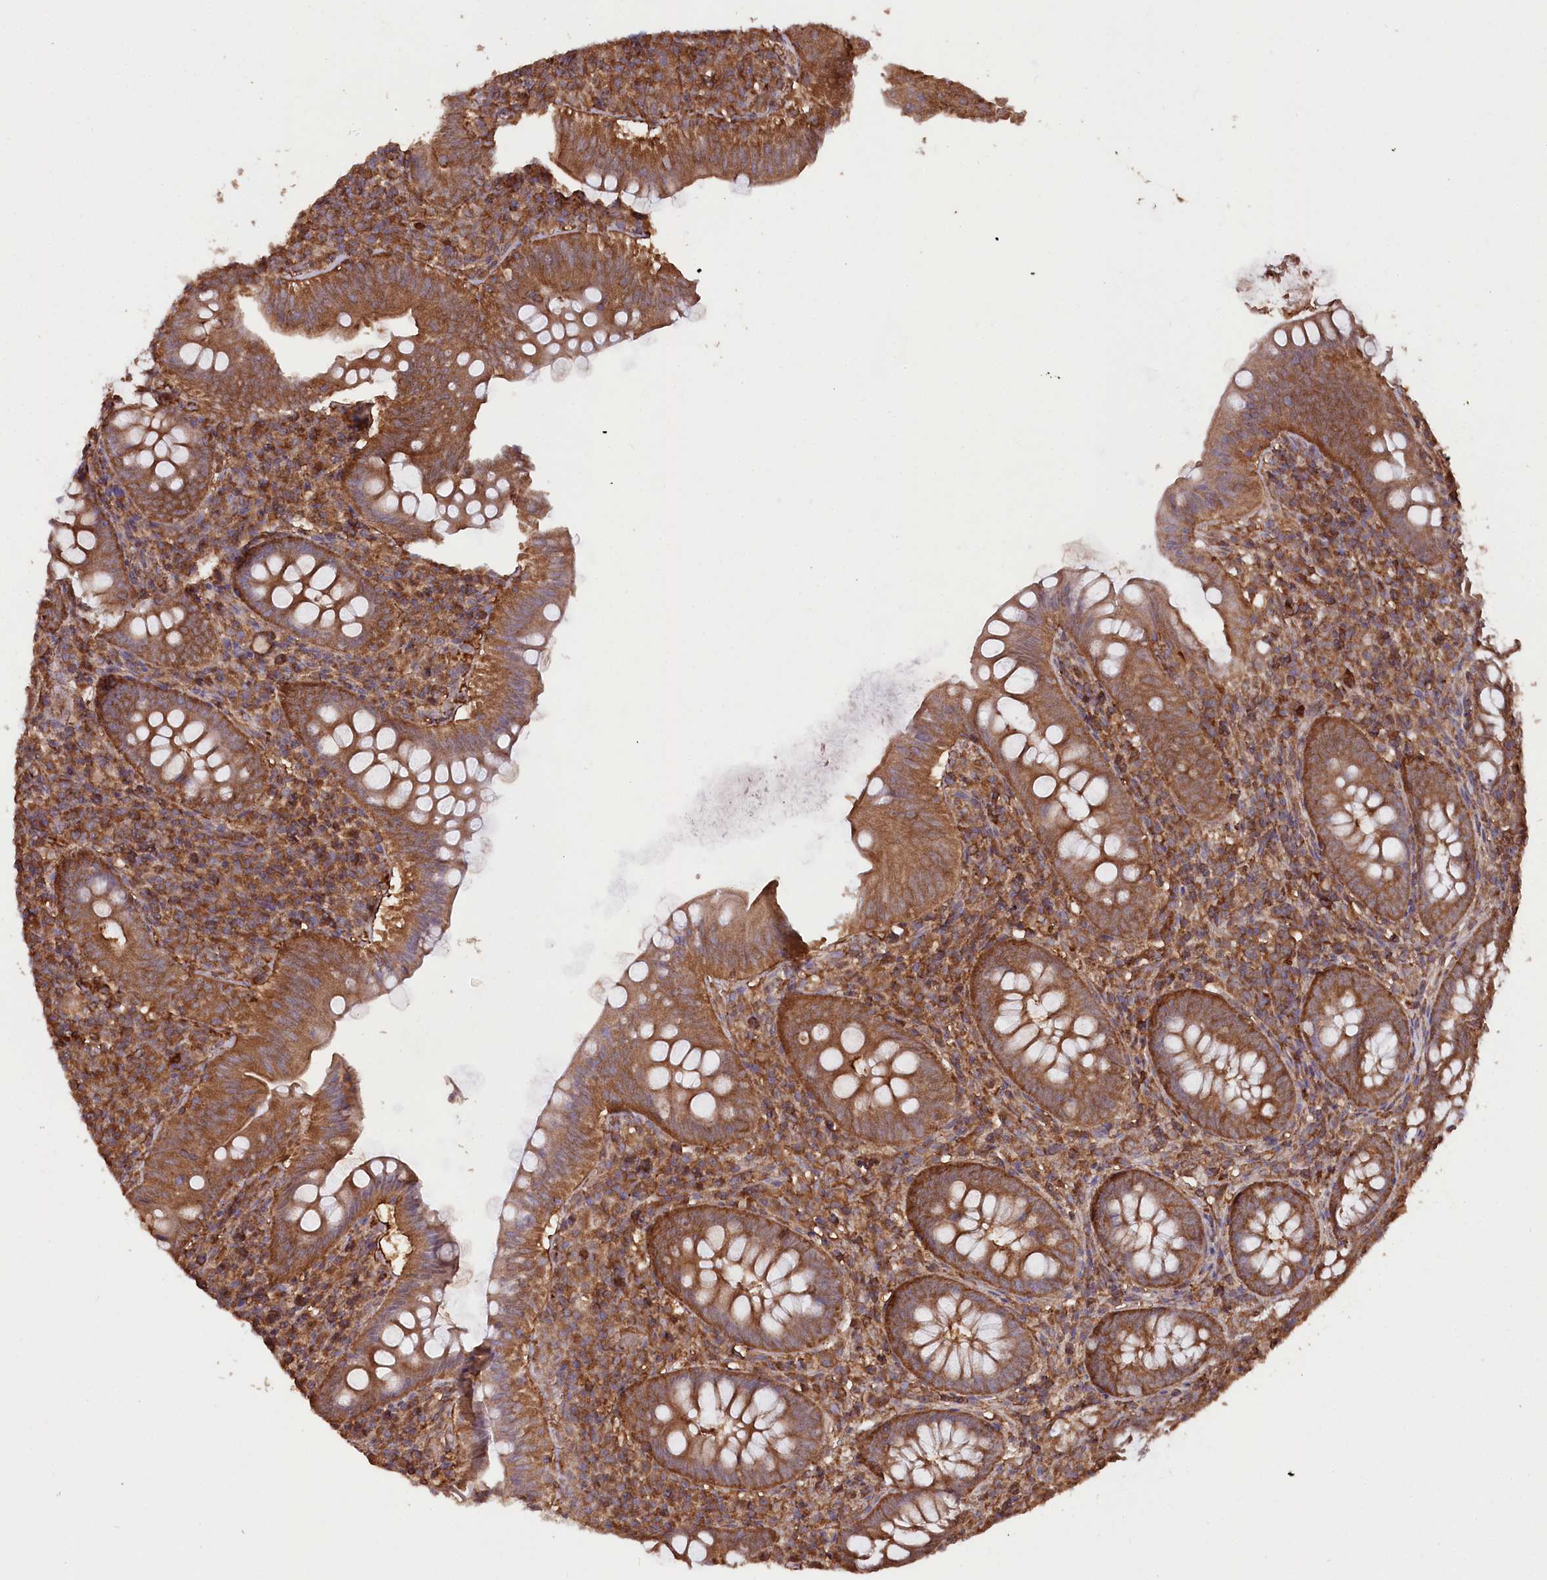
{"staining": {"intensity": "moderate", "quantity": ">75%", "location": "cytoplasmic/membranous"}, "tissue": "appendix", "cell_type": "Glandular cells", "image_type": "normal", "snomed": [{"axis": "morphology", "description": "Normal tissue, NOS"}, {"axis": "topography", "description": "Appendix"}], "caption": "High-magnification brightfield microscopy of benign appendix stained with DAB (3,3'-diaminobenzidine) (brown) and counterstained with hematoxylin (blue). glandular cells exhibit moderate cytoplasmic/membranous expression is present in about>75% of cells. Using DAB (3,3'-diaminobenzidine) (brown) and hematoxylin (blue) stains, captured at high magnification using brightfield microscopy.", "gene": "LSG1", "patient": {"sex": "male", "age": 14}}